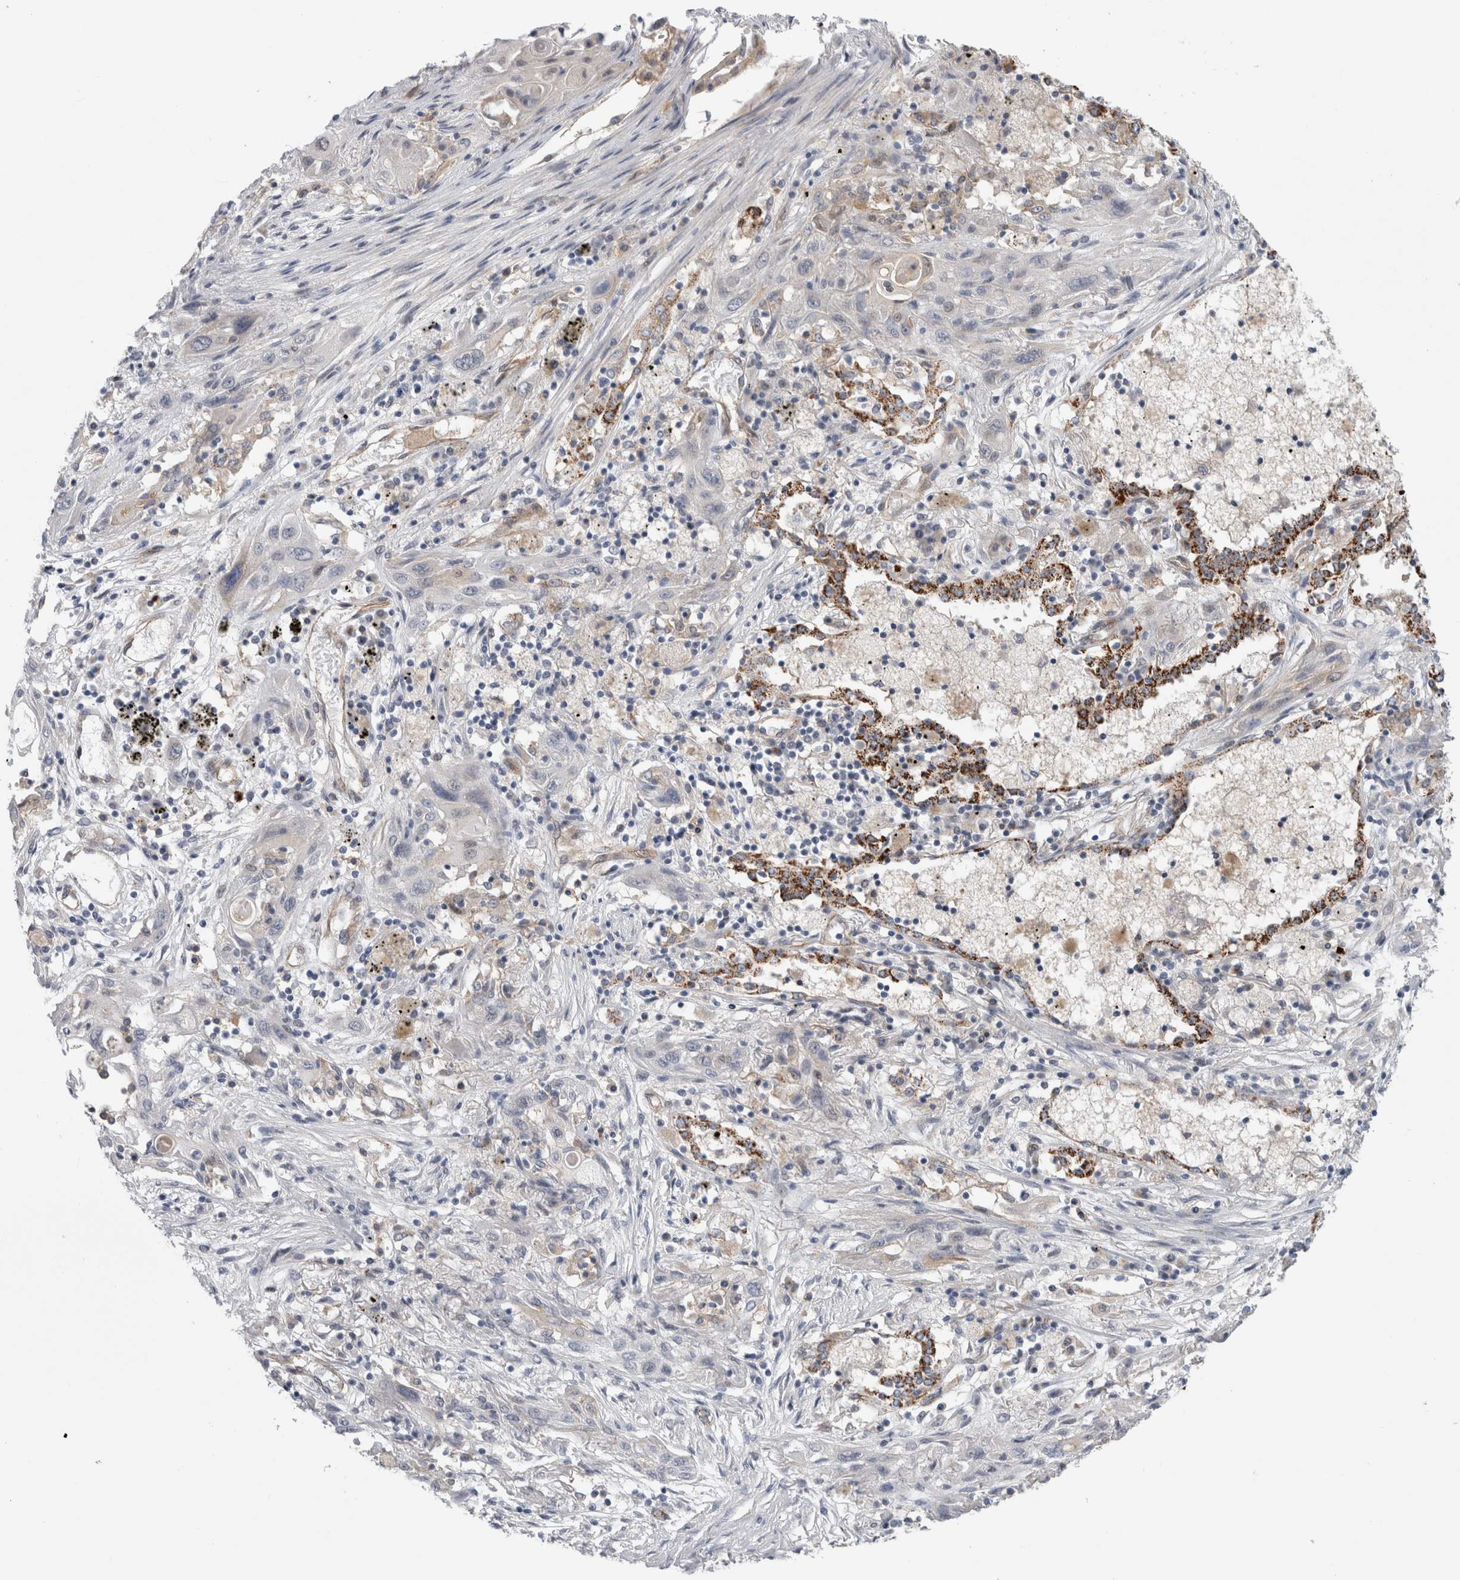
{"staining": {"intensity": "negative", "quantity": "none", "location": "none"}, "tissue": "lung cancer", "cell_type": "Tumor cells", "image_type": "cancer", "snomed": [{"axis": "morphology", "description": "Squamous cell carcinoma, NOS"}, {"axis": "topography", "description": "Lung"}], "caption": "Histopathology image shows no significant protein expression in tumor cells of lung squamous cell carcinoma.", "gene": "TAFA5", "patient": {"sex": "female", "age": 47}}